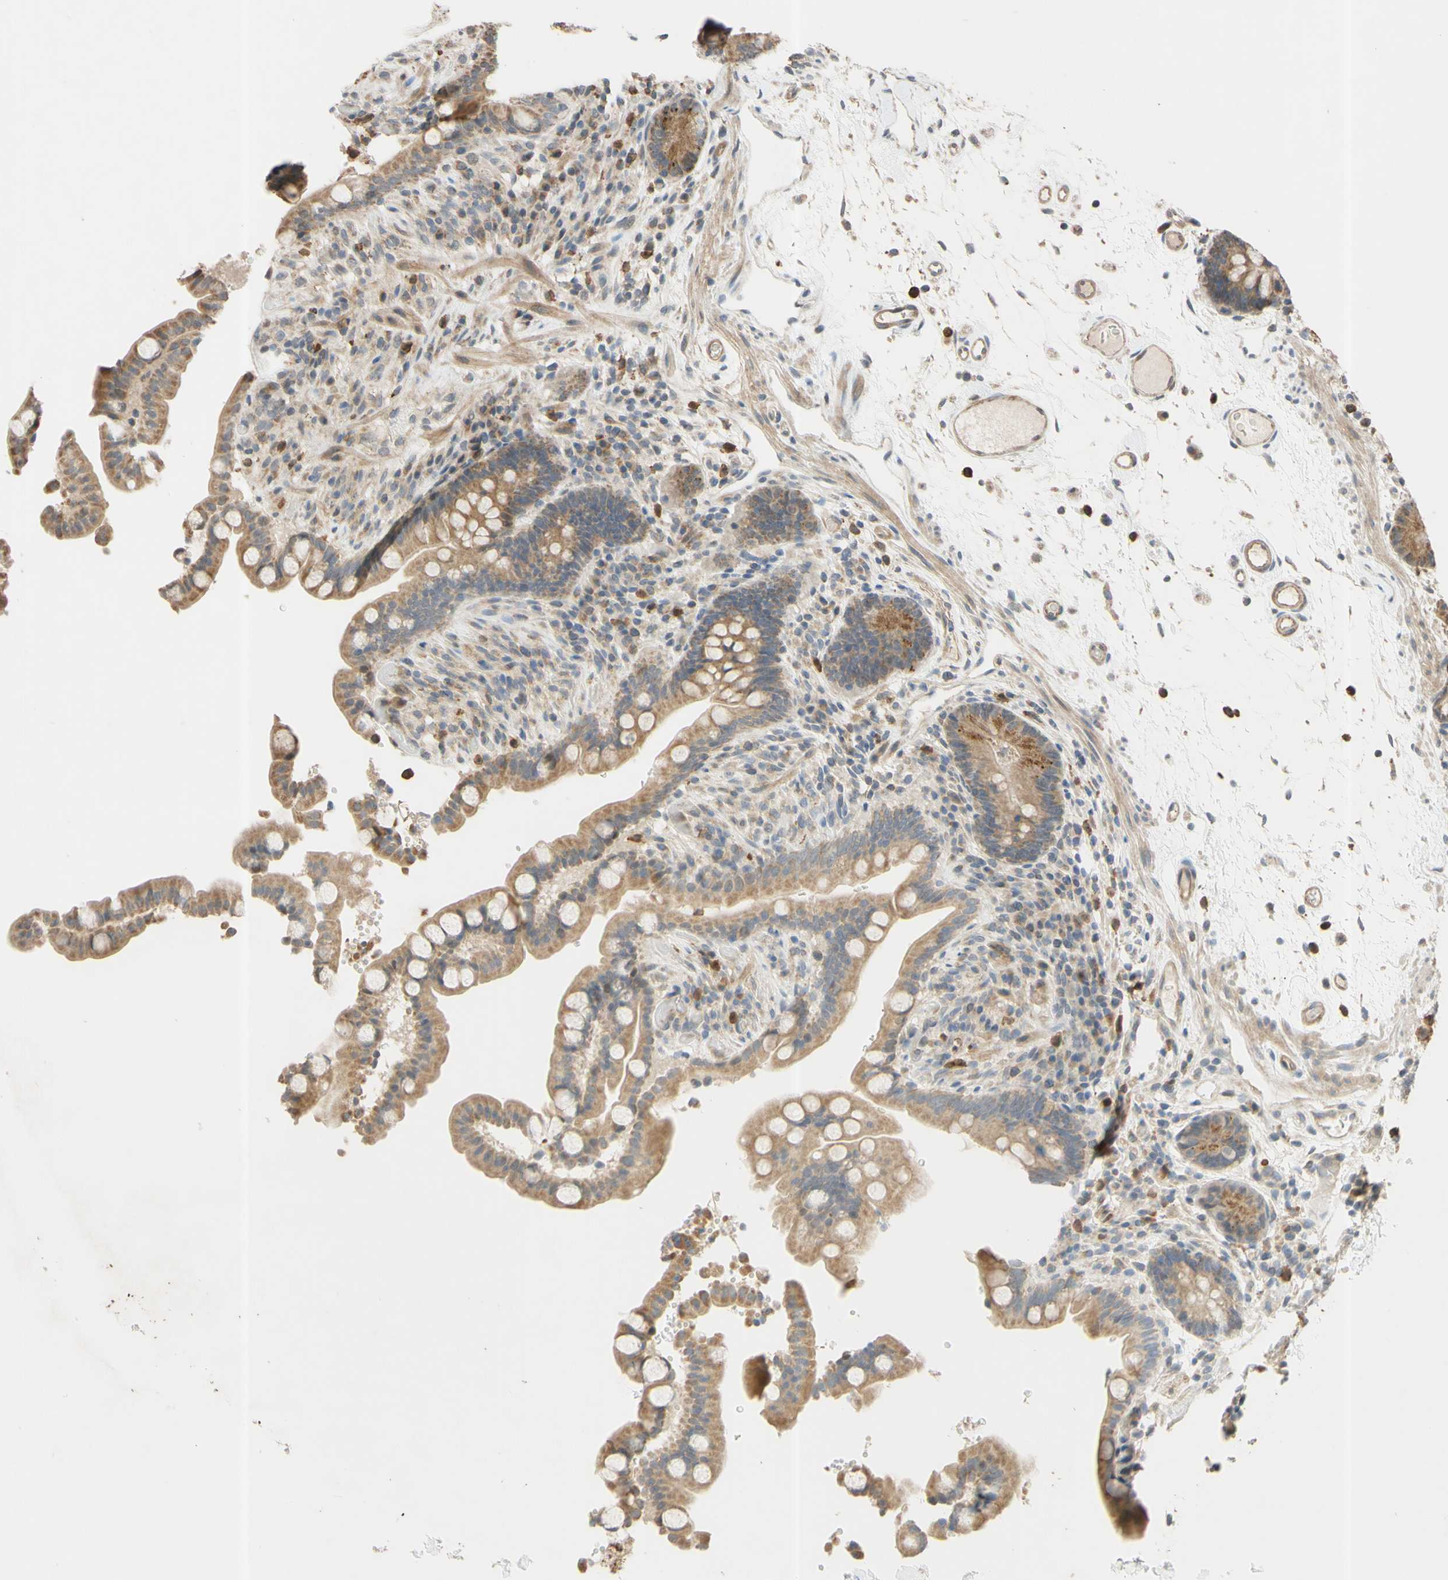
{"staining": {"intensity": "moderate", "quantity": ">75%", "location": "cytoplasmic/membranous"}, "tissue": "colon", "cell_type": "Endothelial cells", "image_type": "normal", "snomed": [{"axis": "morphology", "description": "Normal tissue, NOS"}, {"axis": "topography", "description": "Colon"}], "caption": "Immunohistochemistry (DAB (3,3'-diaminobenzidine)) staining of normal colon shows moderate cytoplasmic/membranous protein expression in about >75% of endothelial cells.", "gene": "GATA1", "patient": {"sex": "male", "age": 73}}